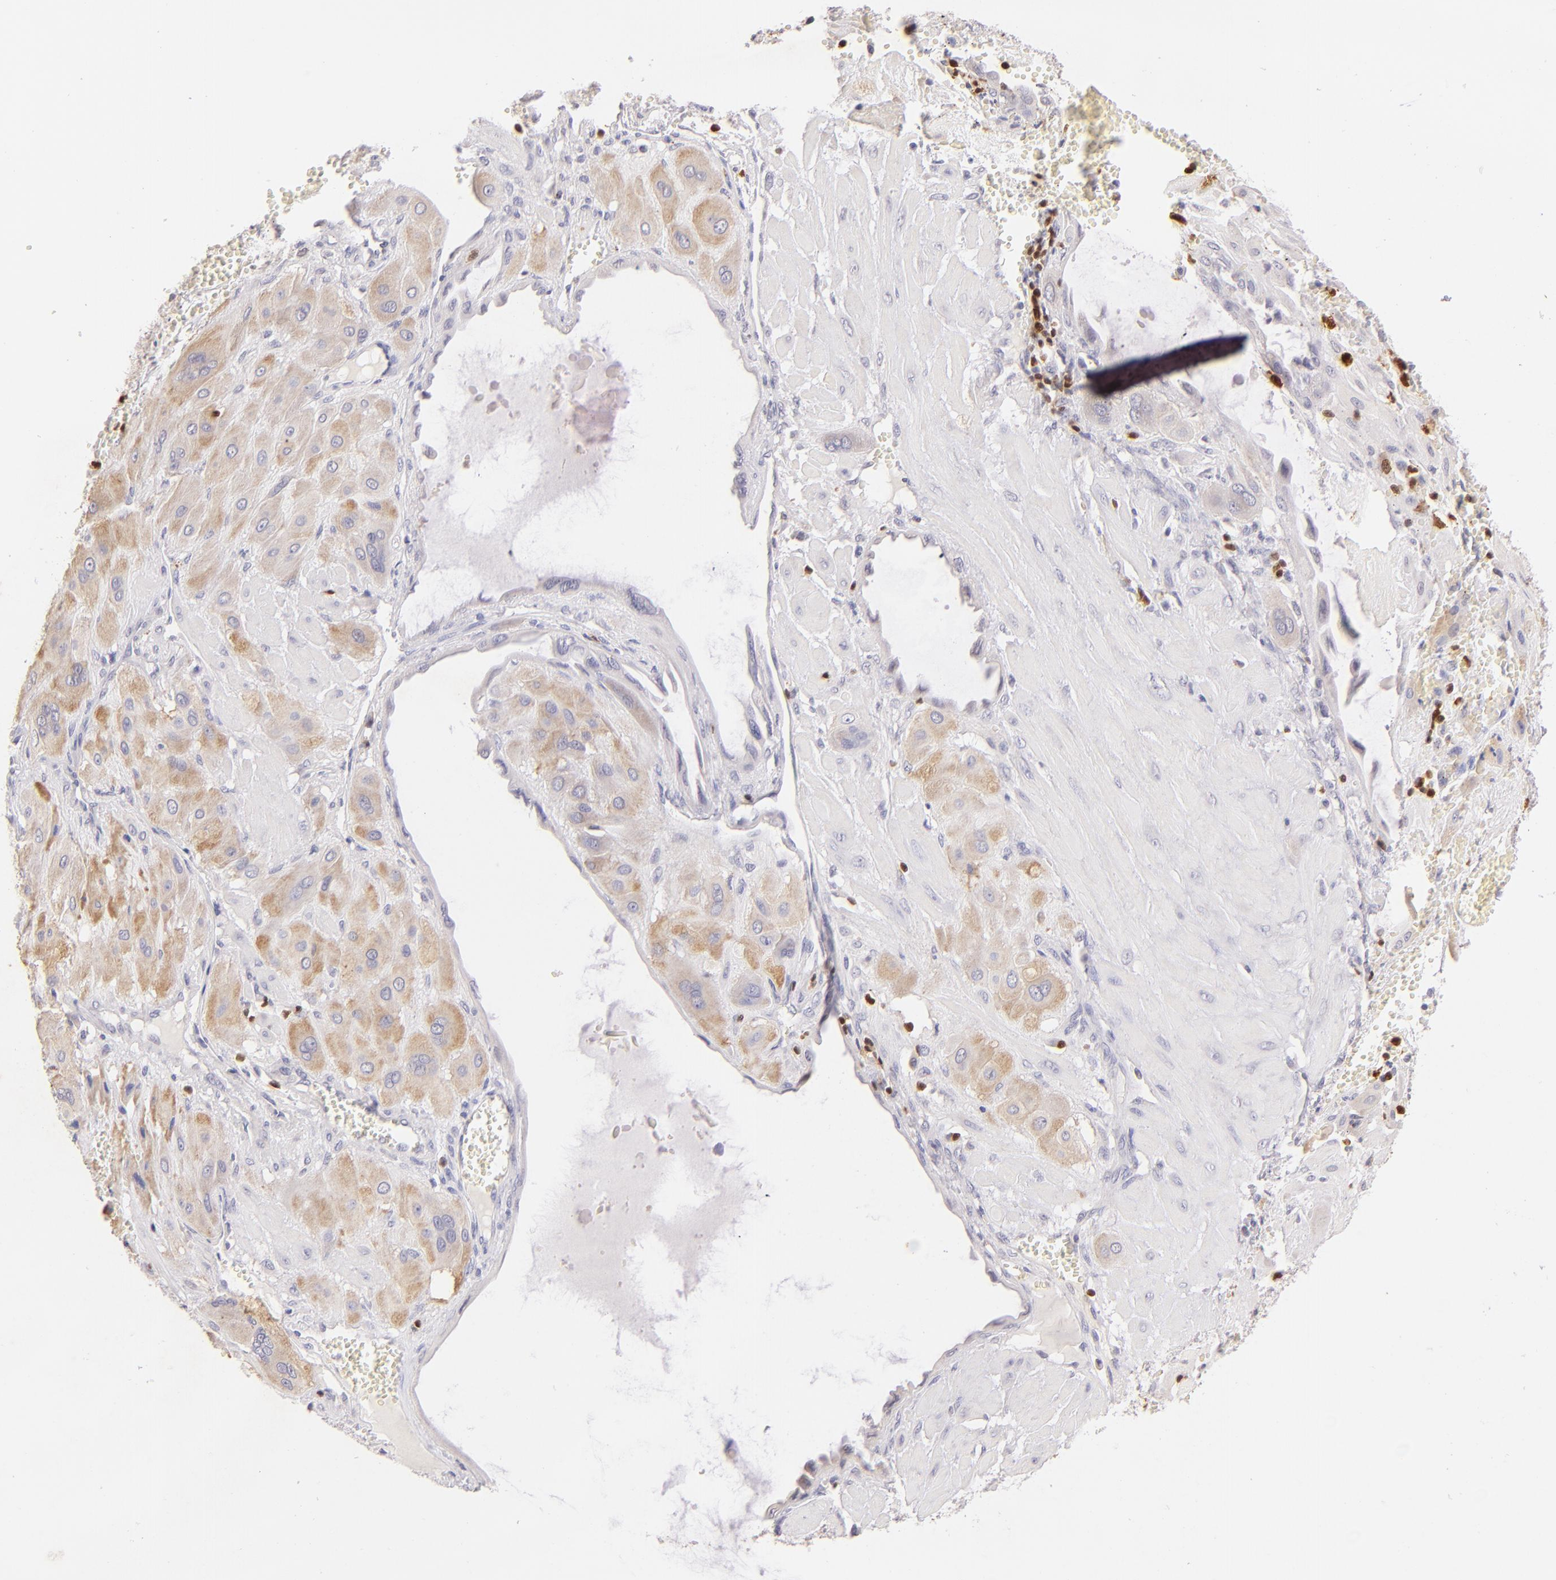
{"staining": {"intensity": "weak", "quantity": "25%-75%", "location": "cytoplasmic/membranous"}, "tissue": "cervical cancer", "cell_type": "Tumor cells", "image_type": "cancer", "snomed": [{"axis": "morphology", "description": "Squamous cell carcinoma, NOS"}, {"axis": "topography", "description": "Cervix"}], "caption": "Tumor cells reveal weak cytoplasmic/membranous staining in approximately 25%-75% of cells in cervical squamous cell carcinoma.", "gene": "ZAP70", "patient": {"sex": "female", "age": 34}}